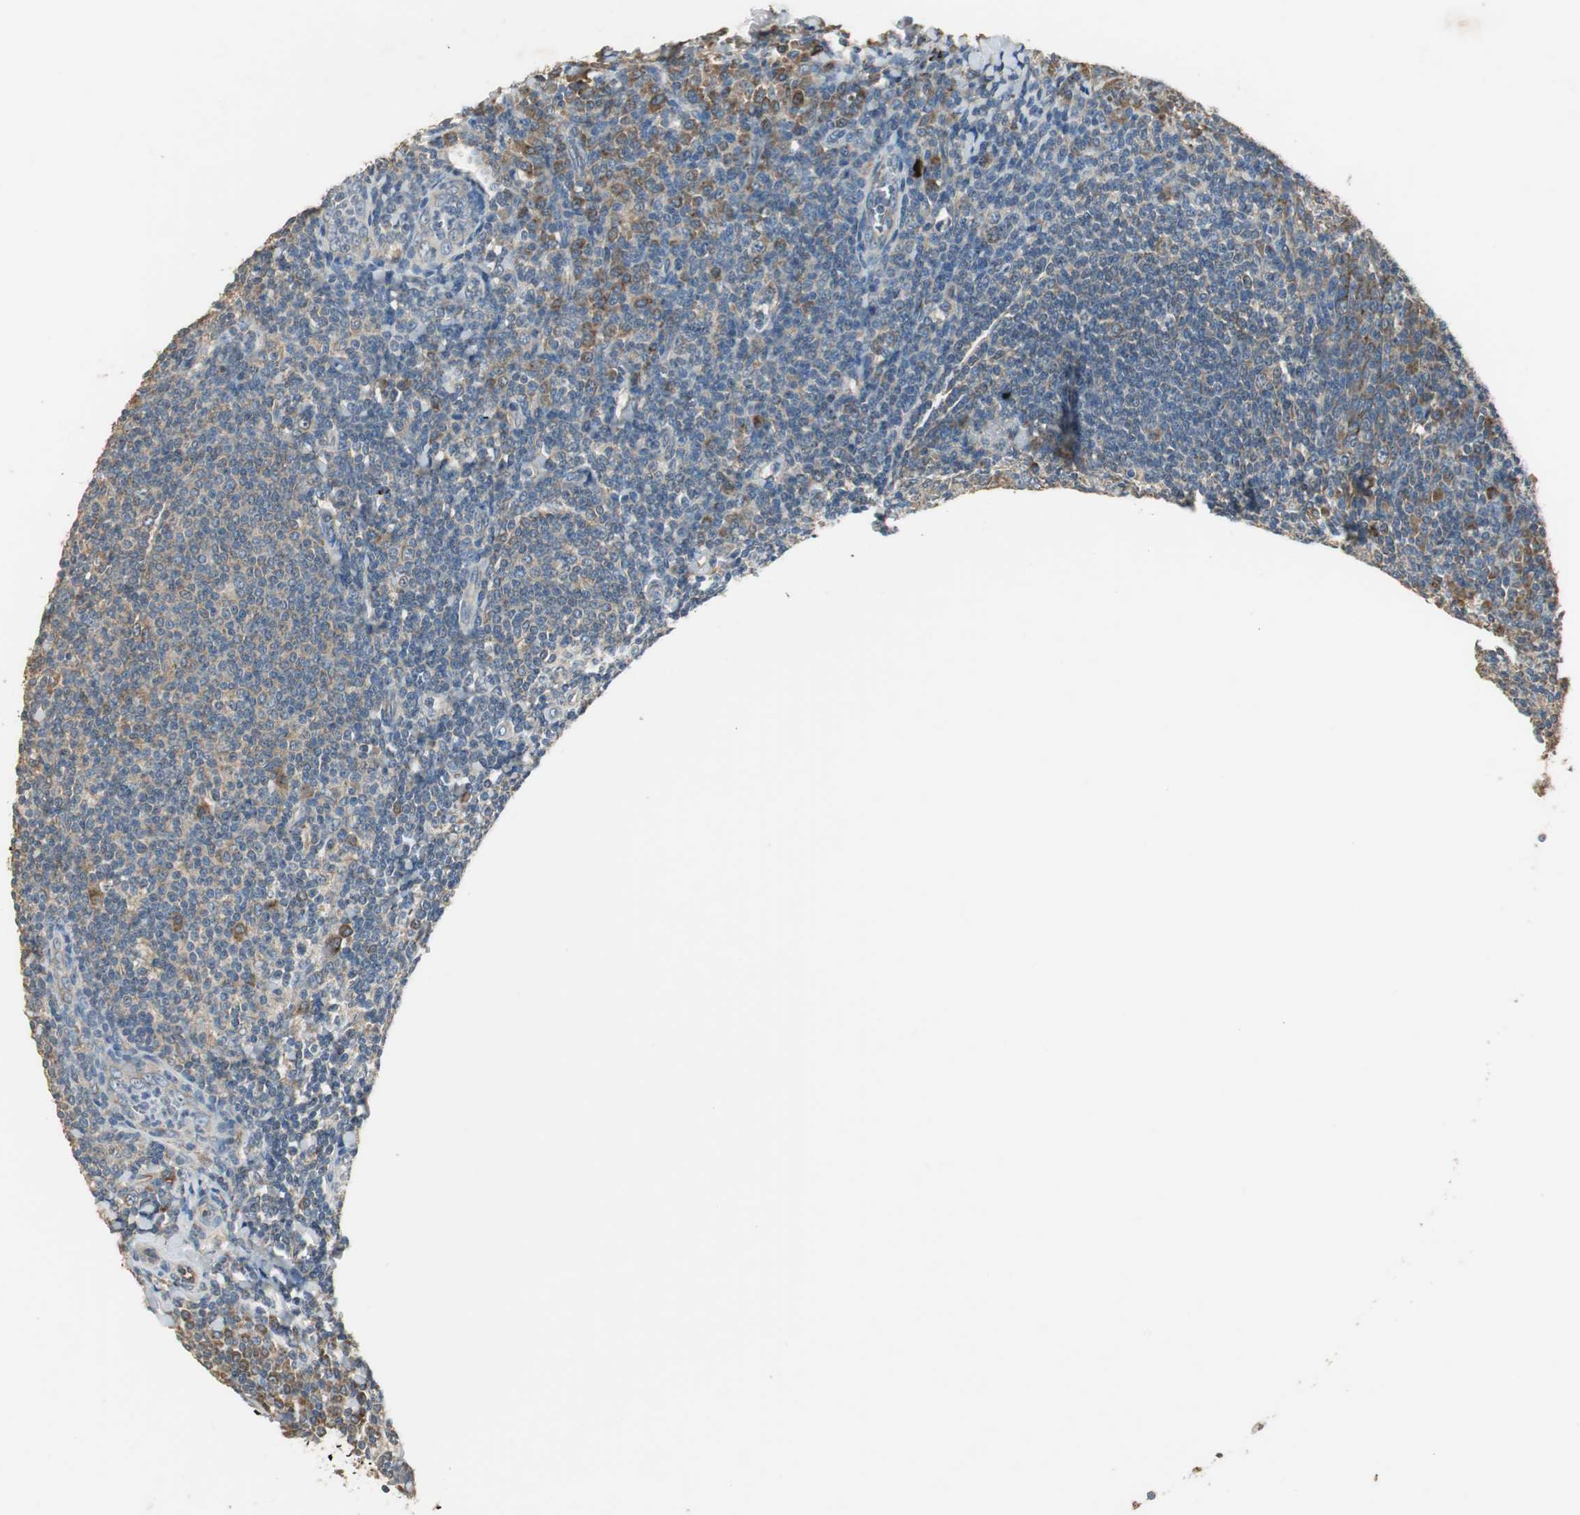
{"staining": {"intensity": "weak", "quantity": ">75%", "location": "cytoplasmic/membranous"}, "tissue": "tonsil", "cell_type": "Germinal center cells", "image_type": "normal", "snomed": [{"axis": "morphology", "description": "Normal tissue, NOS"}, {"axis": "topography", "description": "Tonsil"}], "caption": "Immunohistochemical staining of unremarkable tonsil demonstrates >75% levels of weak cytoplasmic/membranous protein positivity in about >75% of germinal center cells.", "gene": "MSTO1", "patient": {"sex": "male", "age": 31}}